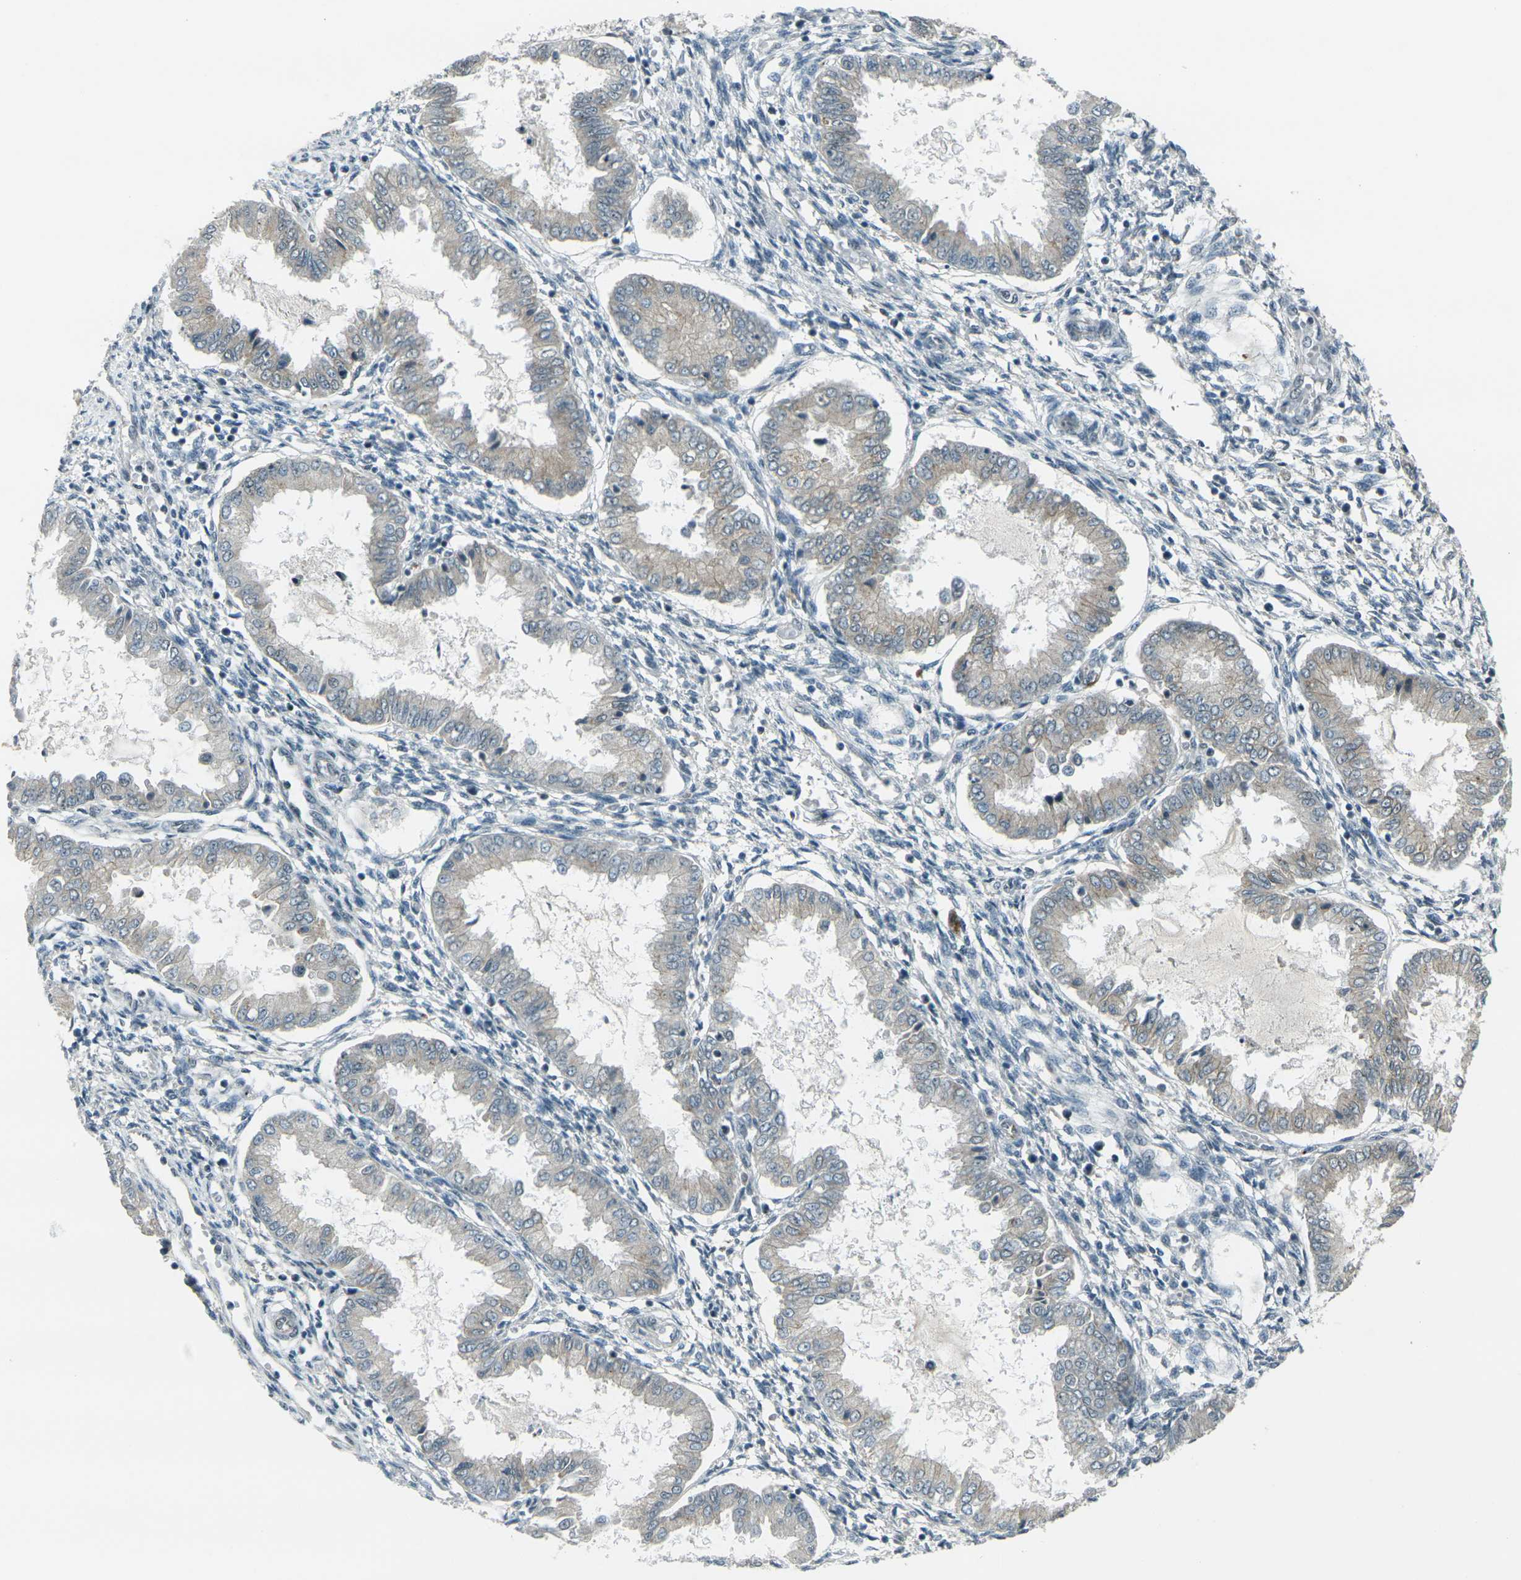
{"staining": {"intensity": "negative", "quantity": "none", "location": "none"}, "tissue": "endometrium", "cell_type": "Cells in endometrial stroma", "image_type": "normal", "snomed": [{"axis": "morphology", "description": "Normal tissue, NOS"}, {"axis": "topography", "description": "Endometrium"}], "caption": "Immunohistochemistry (IHC) of benign endometrium reveals no expression in cells in endometrial stroma.", "gene": "GPR19", "patient": {"sex": "female", "age": 33}}